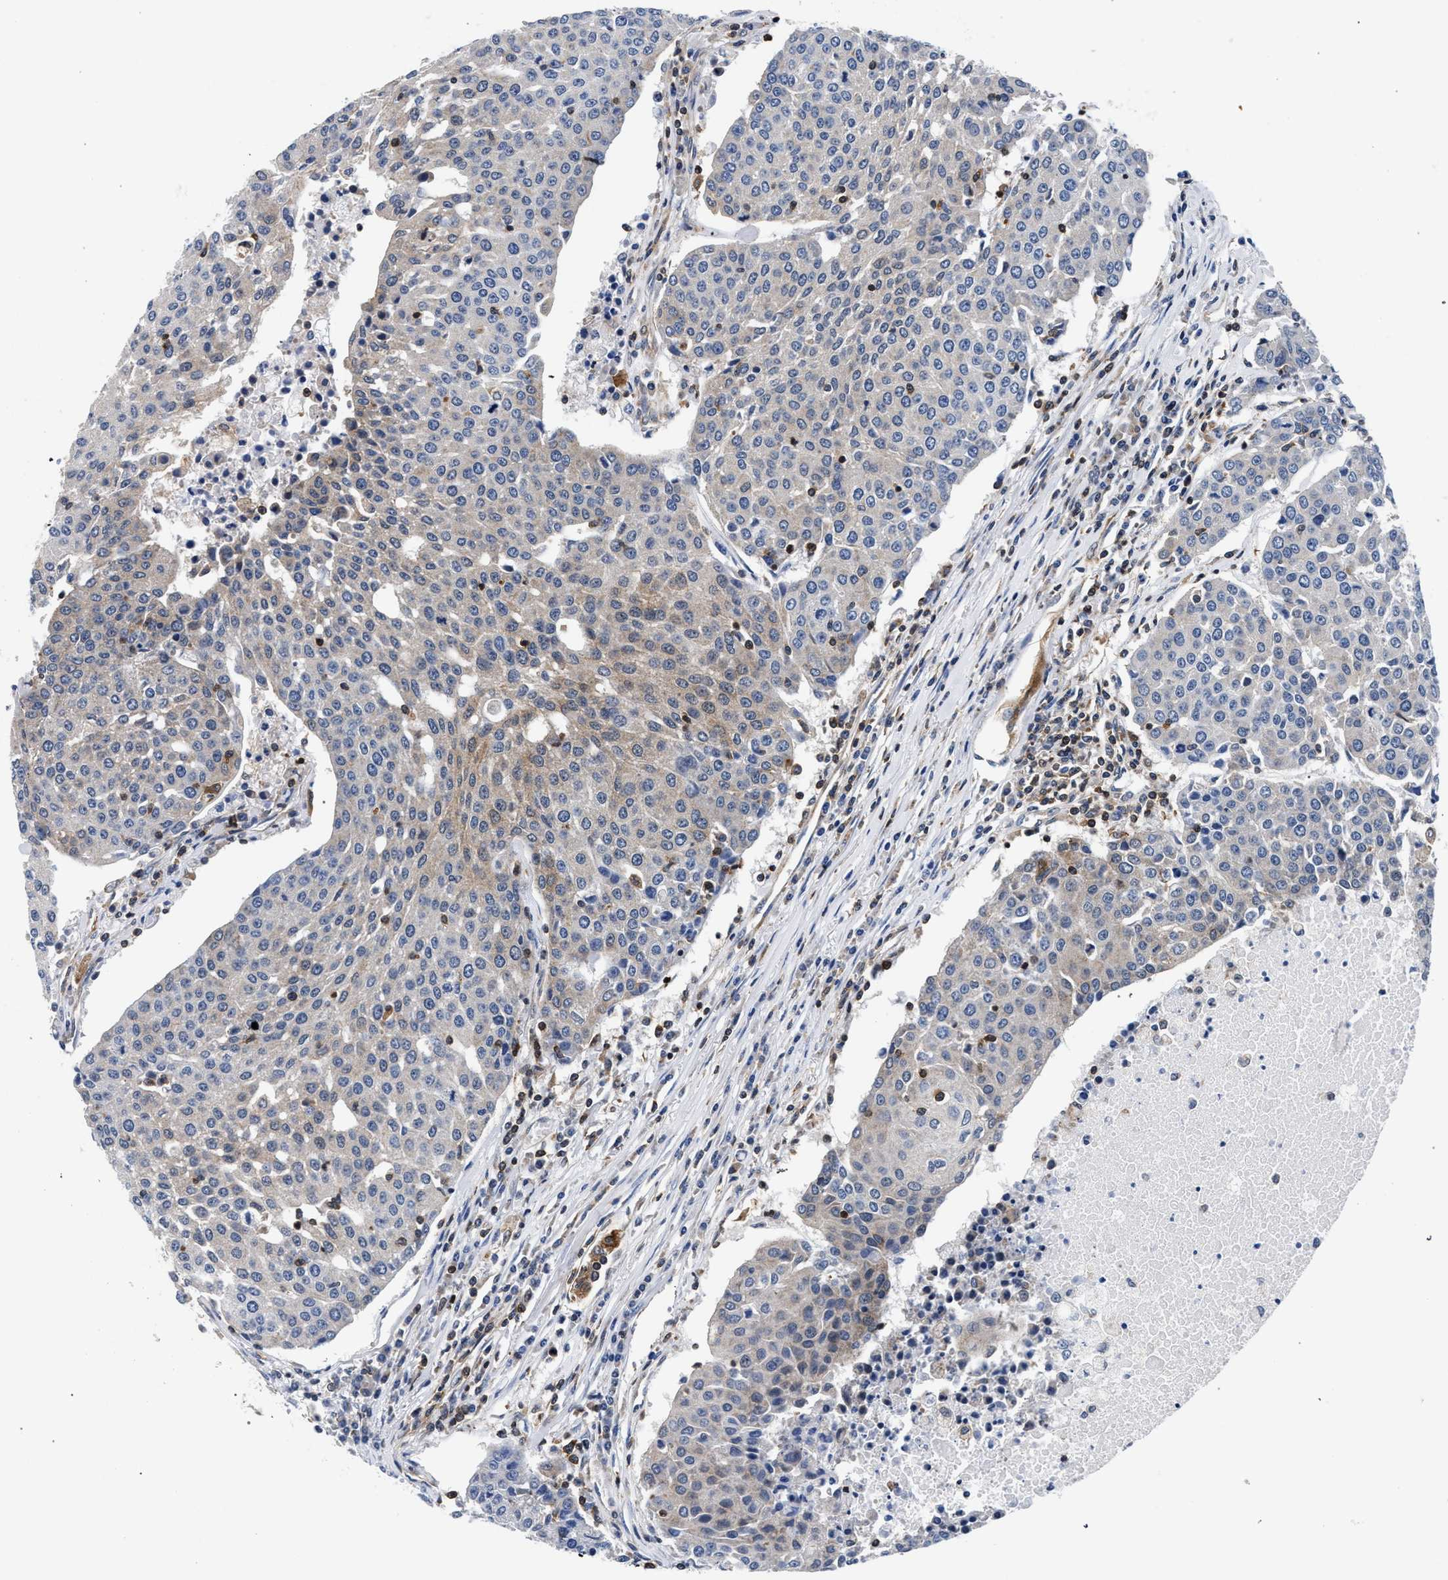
{"staining": {"intensity": "weak", "quantity": "<25%", "location": "cytoplasmic/membranous"}, "tissue": "urothelial cancer", "cell_type": "Tumor cells", "image_type": "cancer", "snomed": [{"axis": "morphology", "description": "Urothelial carcinoma, High grade"}, {"axis": "topography", "description": "Urinary bladder"}], "caption": "Photomicrograph shows no protein expression in tumor cells of urothelial cancer tissue.", "gene": "LASP1", "patient": {"sex": "female", "age": 85}}